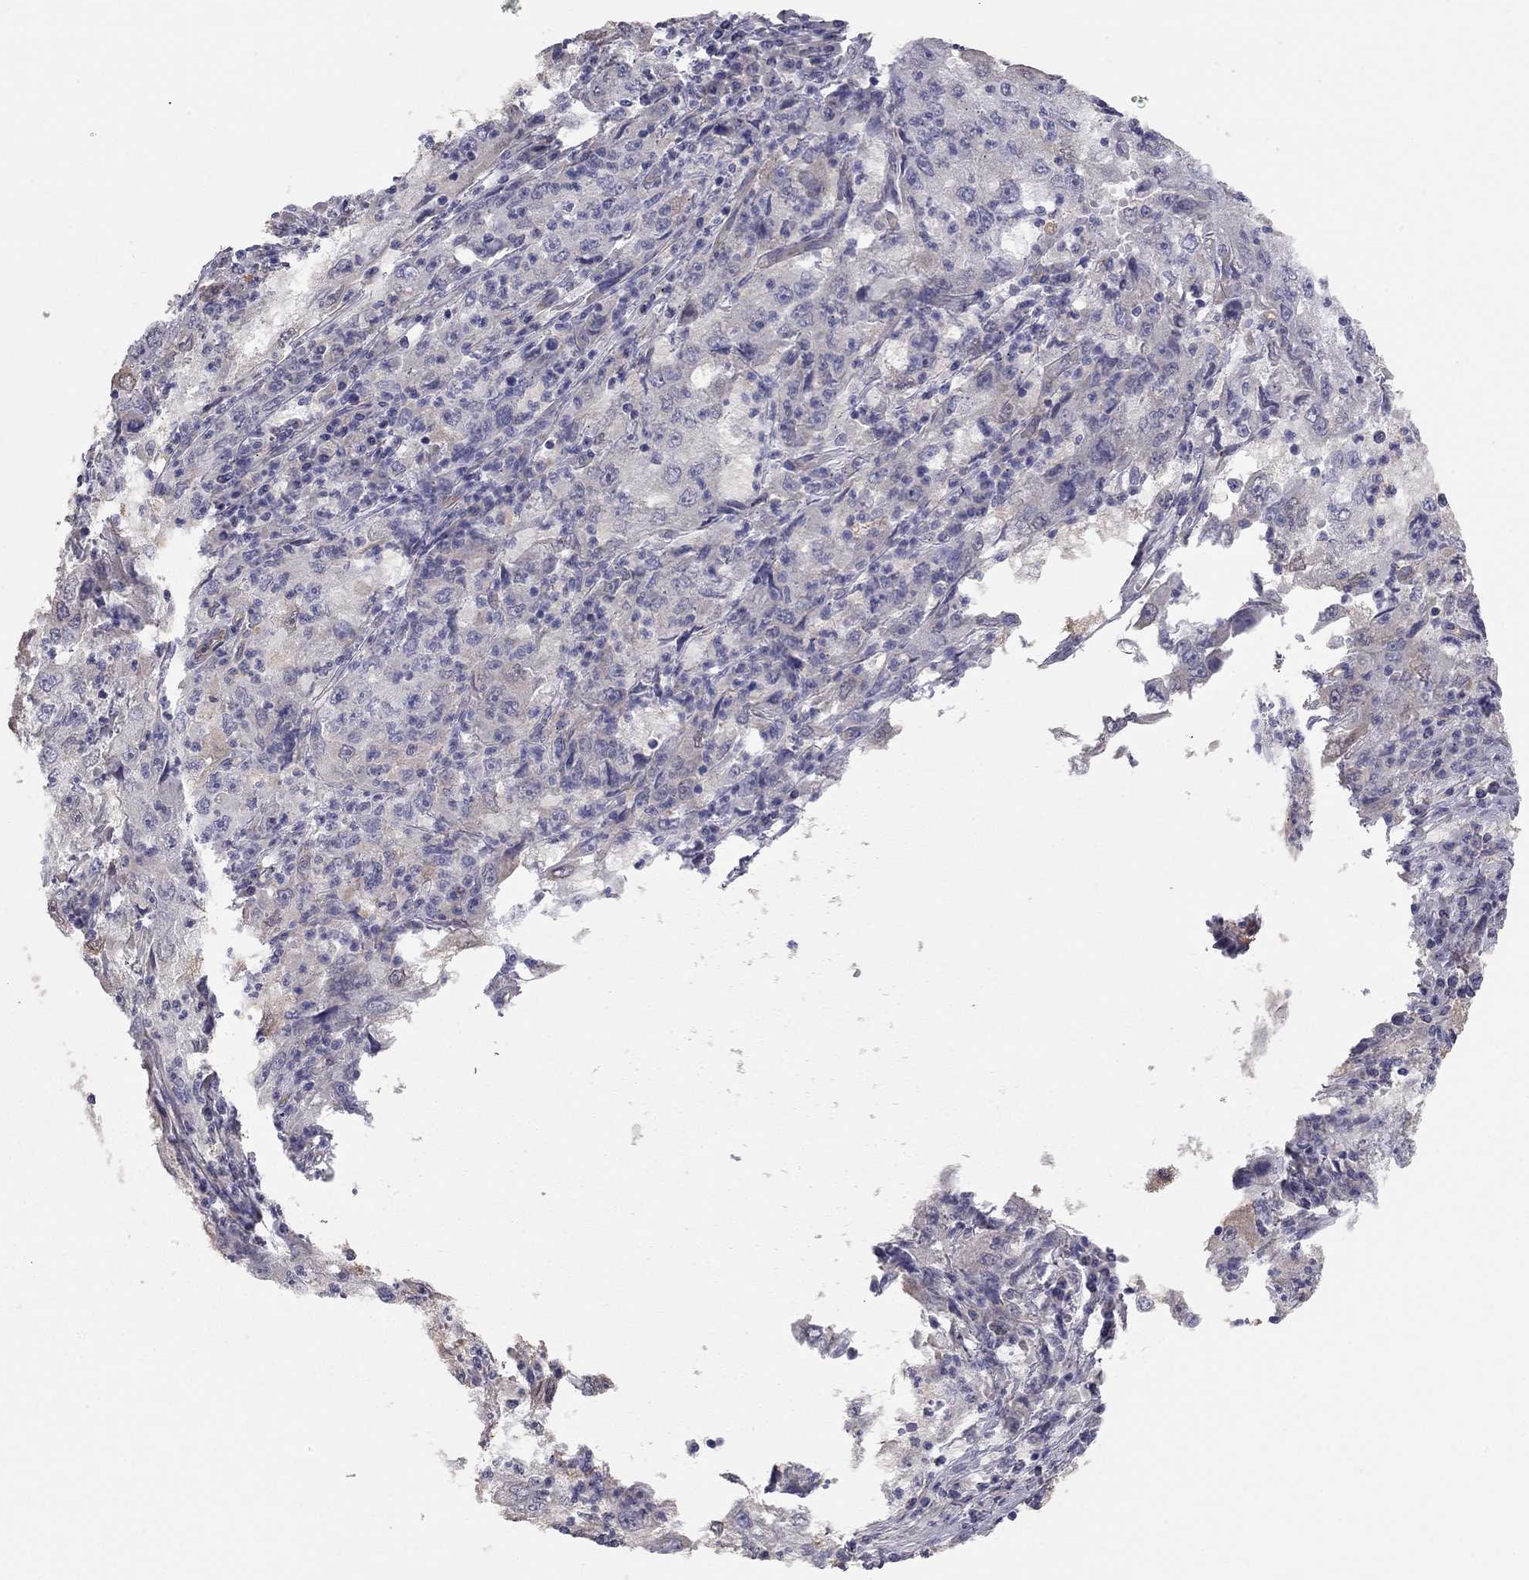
{"staining": {"intensity": "negative", "quantity": "none", "location": "none"}, "tissue": "cervical cancer", "cell_type": "Tumor cells", "image_type": "cancer", "snomed": [{"axis": "morphology", "description": "Squamous cell carcinoma, NOS"}, {"axis": "topography", "description": "Cervix"}], "caption": "The histopathology image exhibits no staining of tumor cells in cervical cancer (squamous cell carcinoma).", "gene": "GPRC5B", "patient": {"sex": "female", "age": 36}}